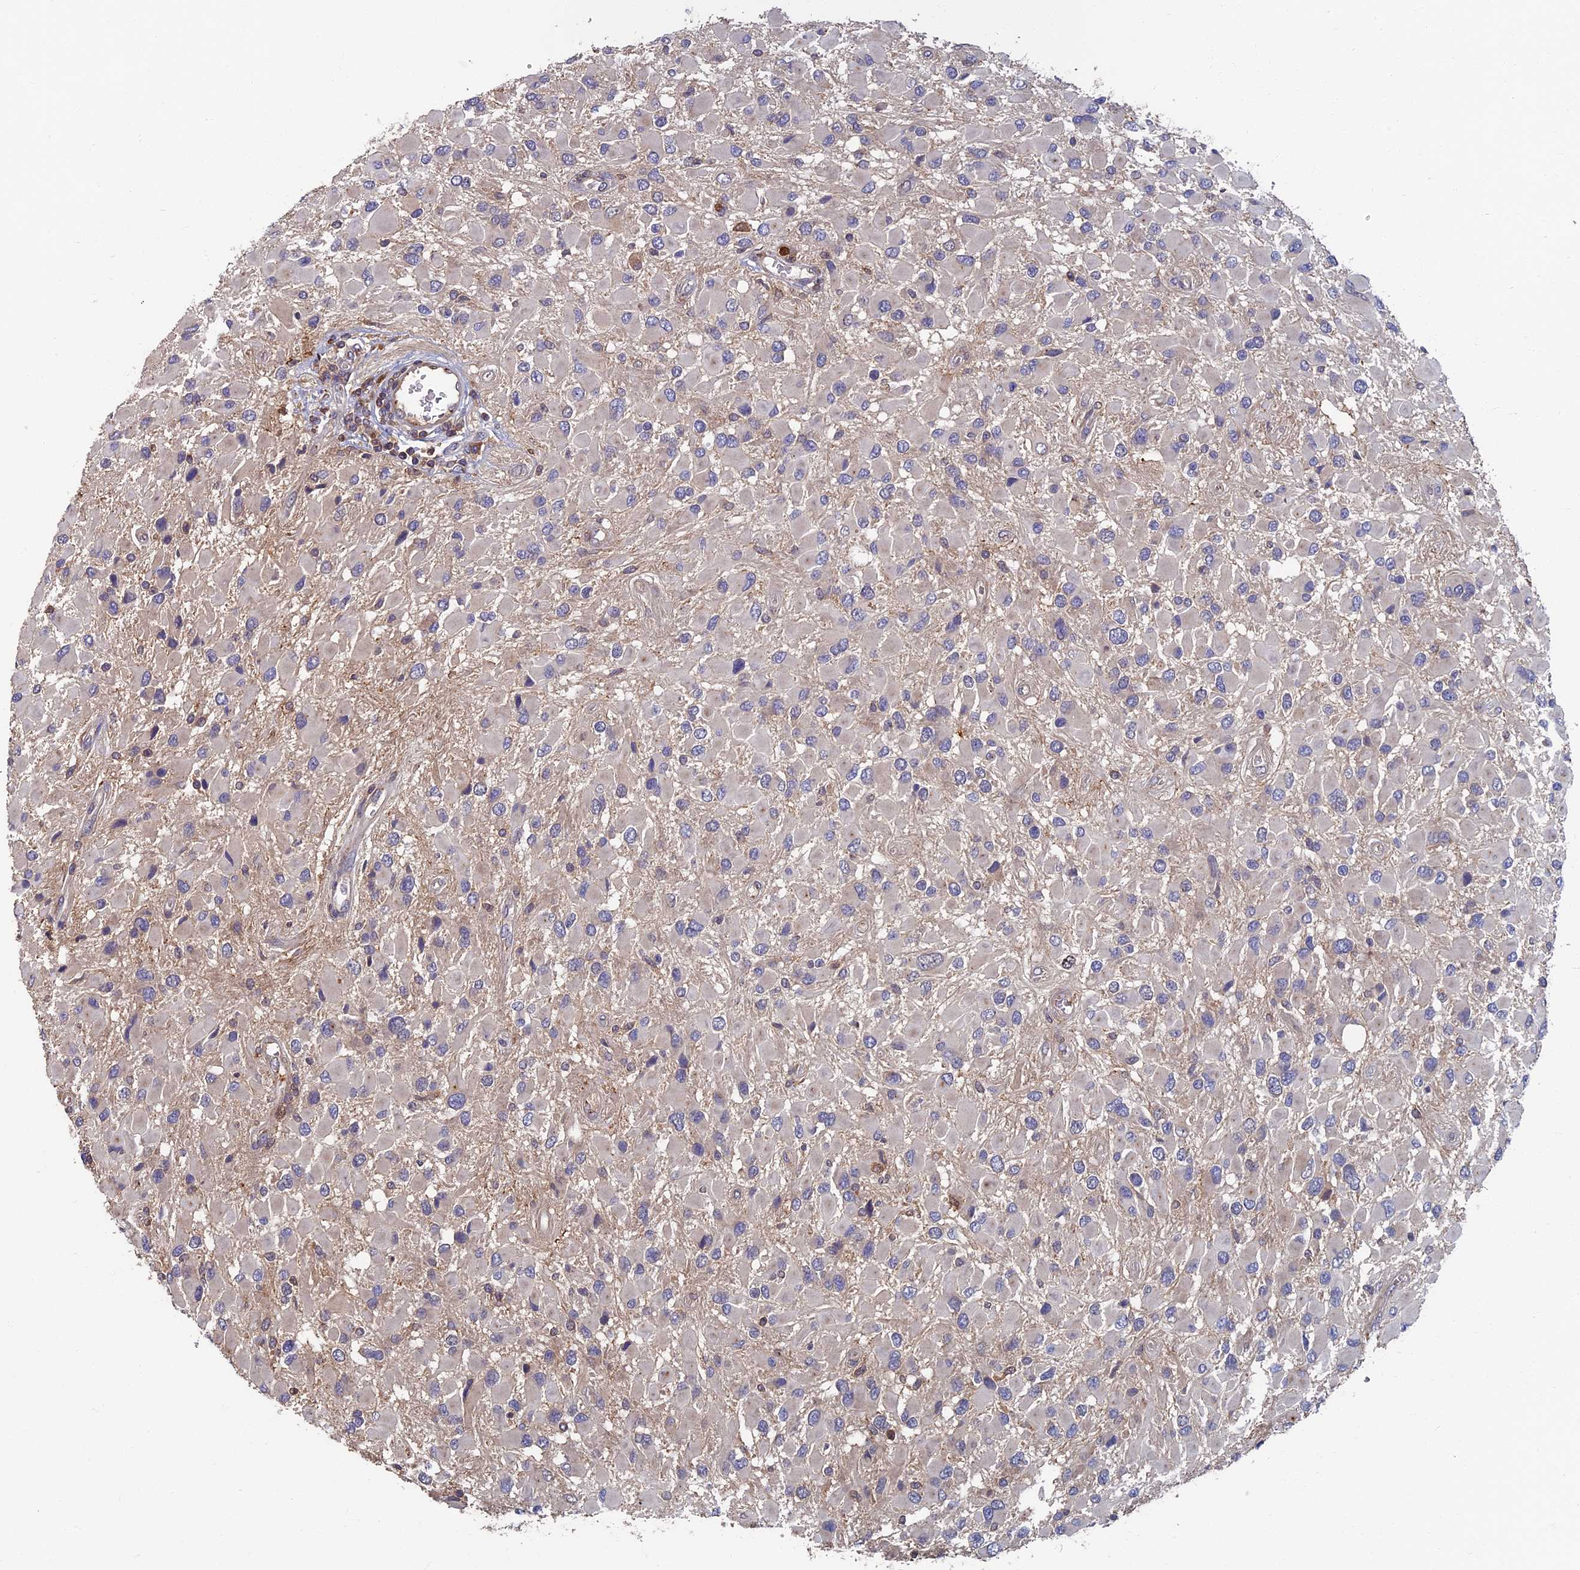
{"staining": {"intensity": "negative", "quantity": "none", "location": "none"}, "tissue": "glioma", "cell_type": "Tumor cells", "image_type": "cancer", "snomed": [{"axis": "morphology", "description": "Glioma, malignant, High grade"}, {"axis": "topography", "description": "Brain"}], "caption": "The micrograph exhibits no significant positivity in tumor cells of malignant high-grade glioma.", "gene": "TNK2", "patient": {"sex": "male", "age": 53}}